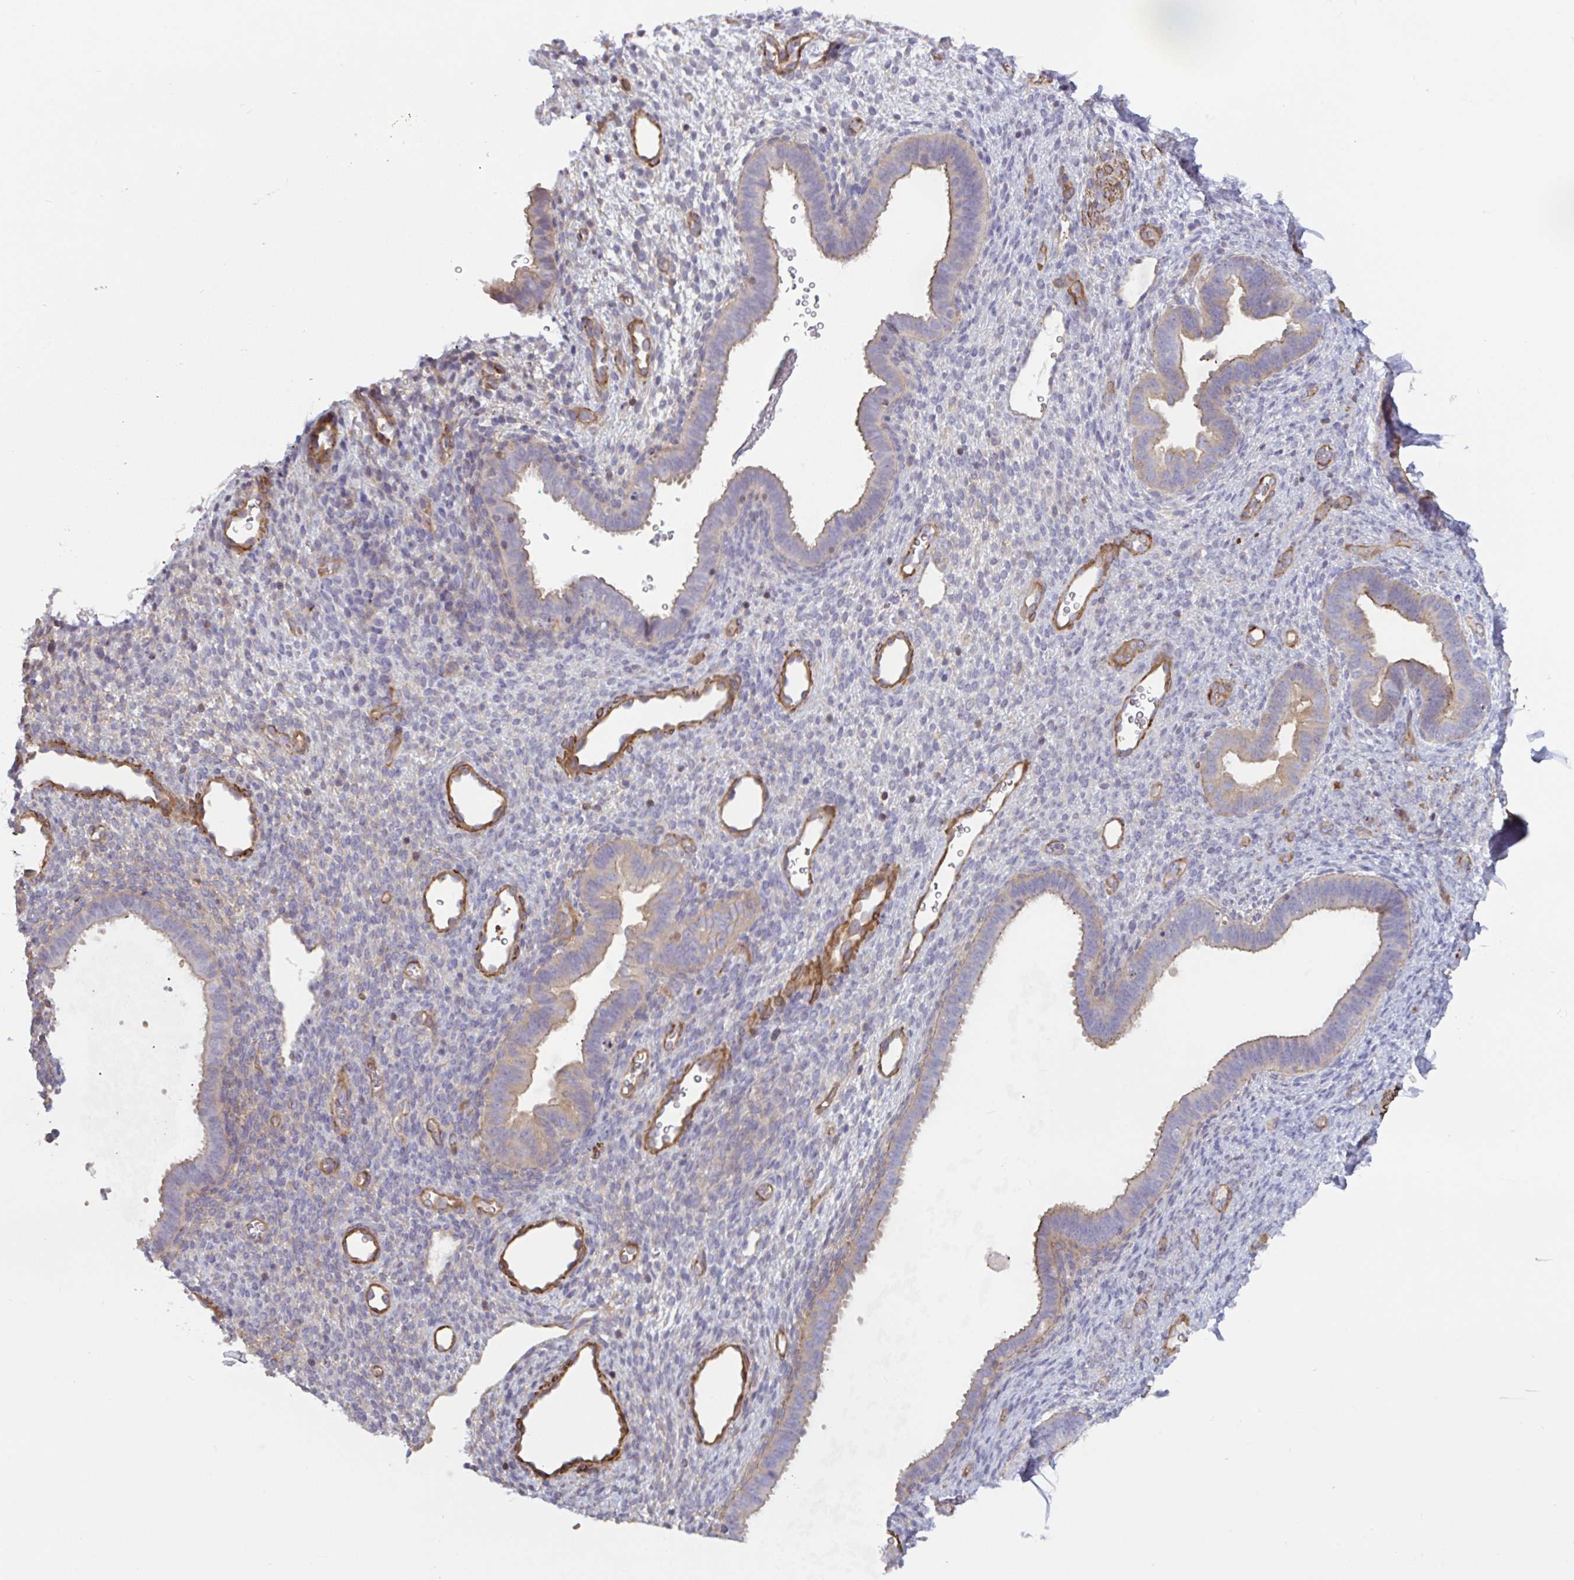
{"staining": {"intensity": "negative", "quantity": "none", "location": "none"}, "tissue": "endometrium", "cell_type": "Cells in endometrial stroma", "image_type": "normal", "snomed": [{"axis": "morphology", "description": "Normal tissue, NOS"}, {"axis": "topography", "description": "Endometrium"}], "caption": "This is a image of IHC staining of benign endometrium, which shows no staining in cells in endometrial stroma. (DAB (3,3'-diaminobenzidine) IHC, high magnification).", "gene": "SHISA7", "patient": {"sex": "female", "age": 34}}